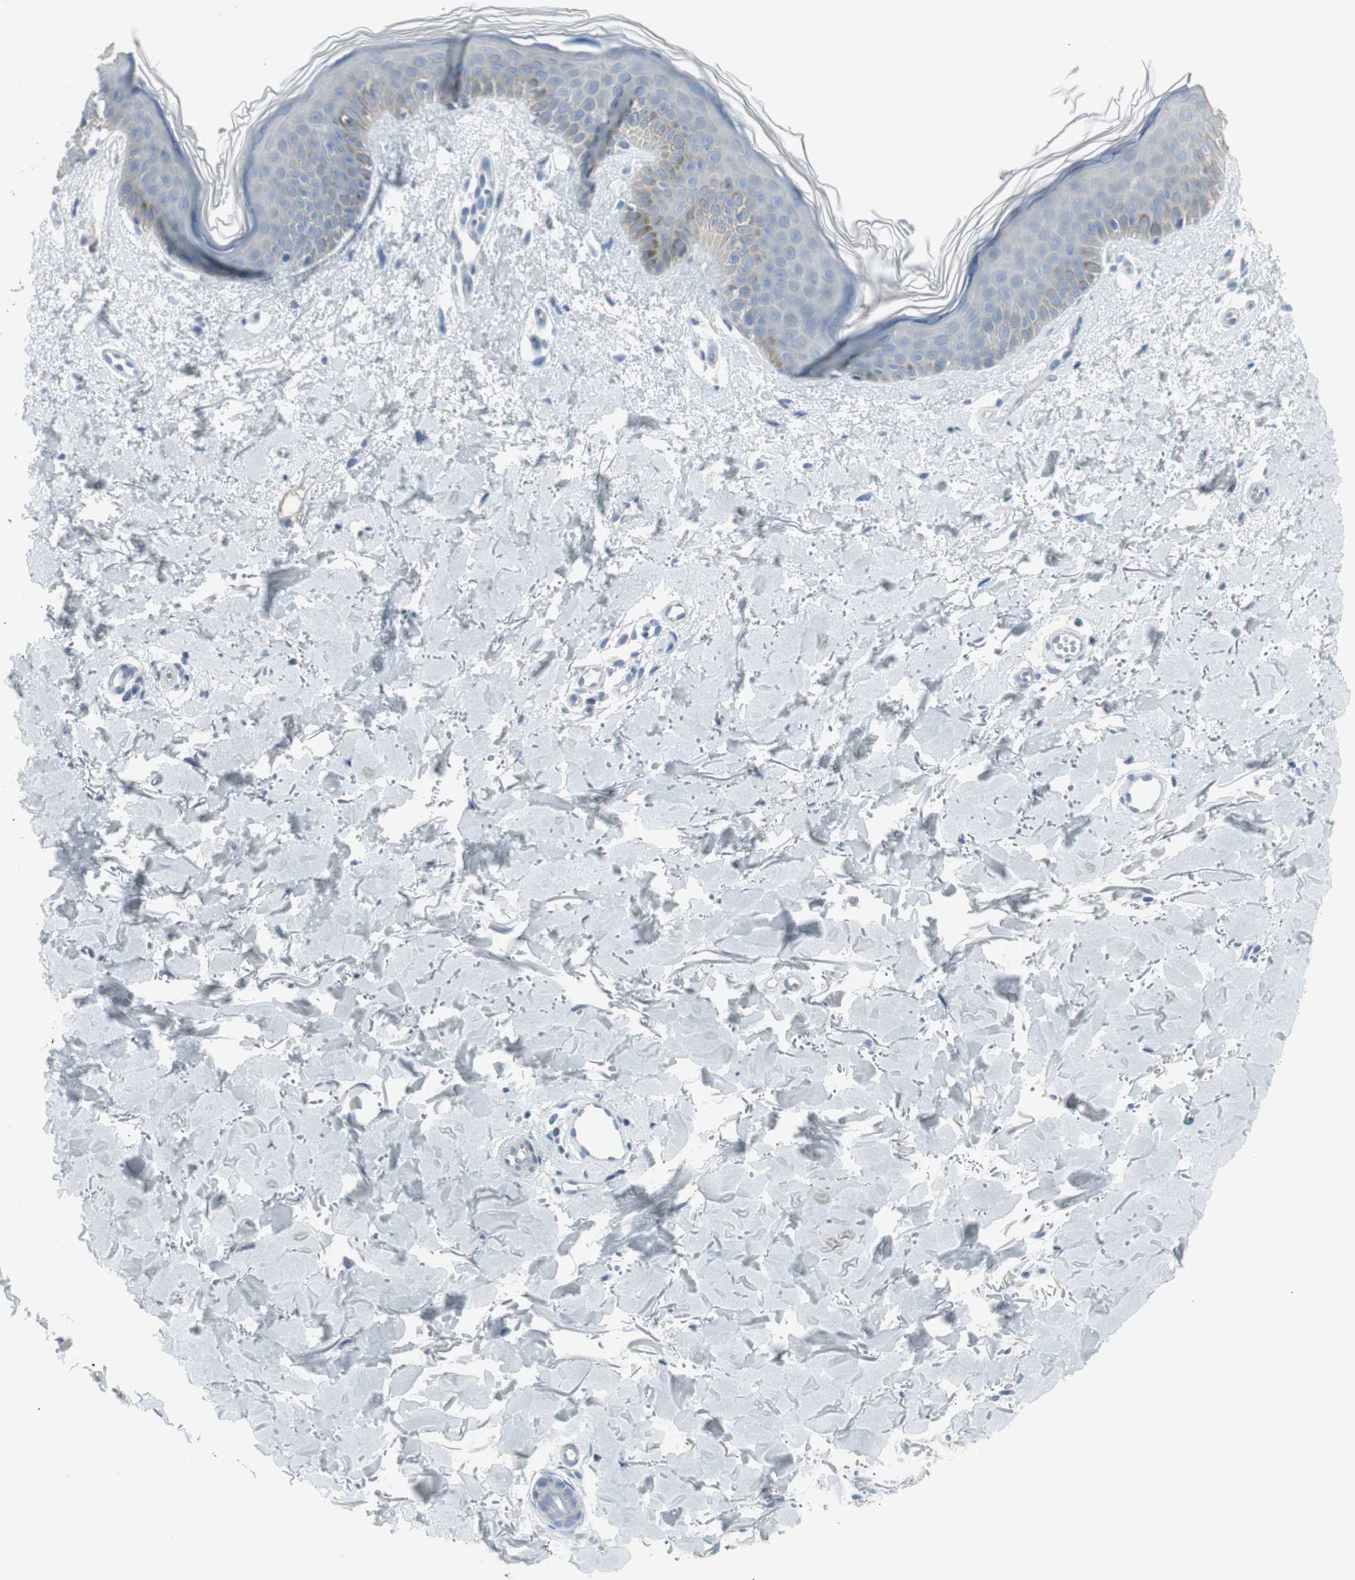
{"staining": {"intensity": "negative", "quantity": "none", "location": "none"}, "tissue": "skin", "cell_type": "Fibroblasts", "image_type": "normal", "snomed": [{"axis": "morphology", "description": "Normal tissue, NOS"}, {"axis": "topography", "description": "Skin"}], "caption": "There is no significant positivity in fibroblasts of skin.", "gene": "AGR2", "patient": {"sex": "female", "age": 56}}